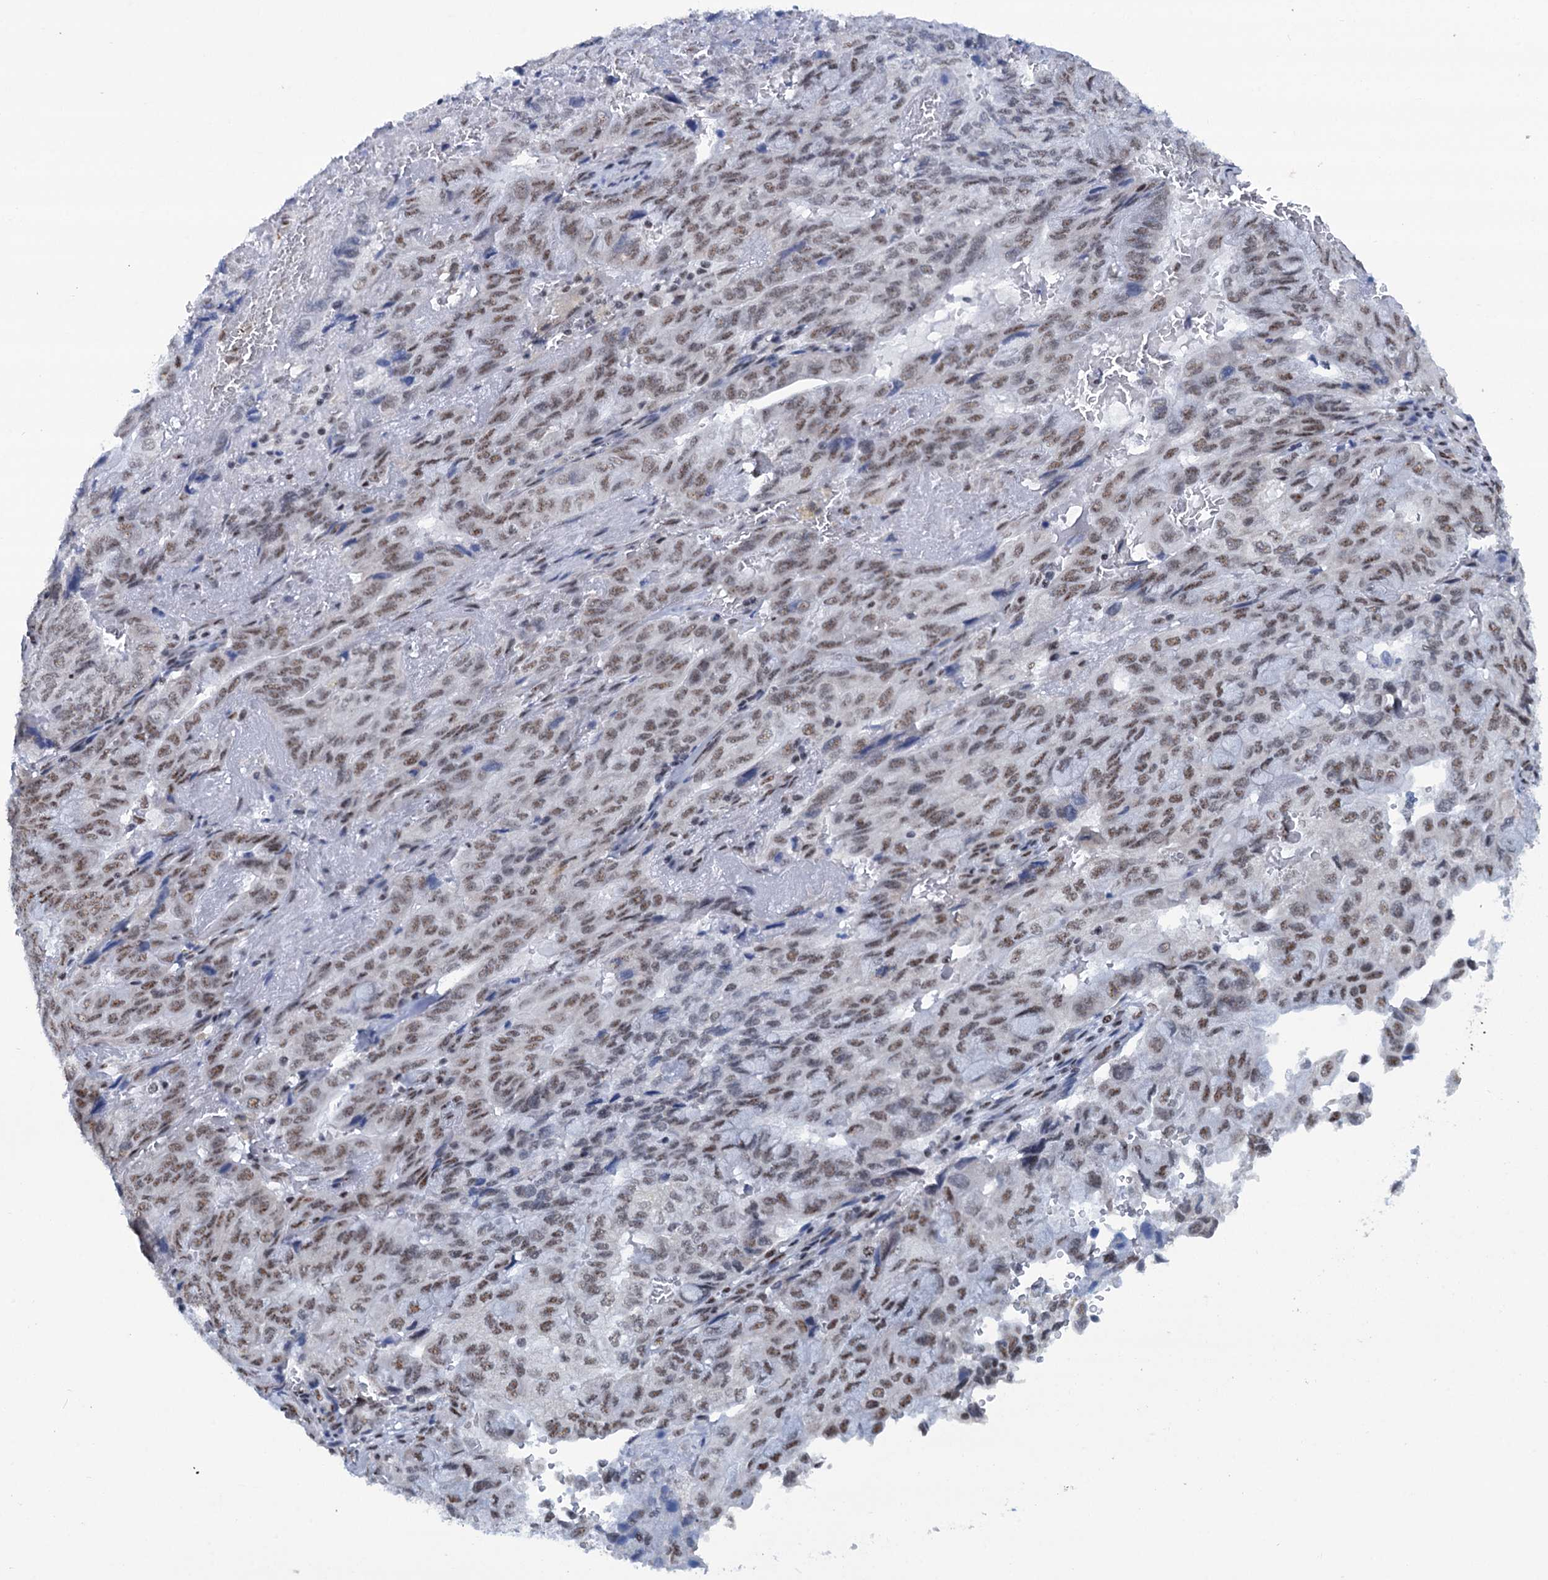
{"staining": {"intensity": "moderate", "quantity": ">75%", "location": "nuclear"}, "tissue": "pancreatic cancer", "cell_type": "Tumor cells", "image_type": "cancer", "snomed": [{"axis": "morphology", "description": "Adenocarcinoma, NOS"}, {"axis": "topography", "description": "Pancreas"}], "caption": "Protein analysis of adenocarcinoma (pancreatic) tissue demonstrates moderate nuclear staining in about >75% of tumor cells.", "gene": "SREK1", "patient": {"sex": "male", "age": 51}}